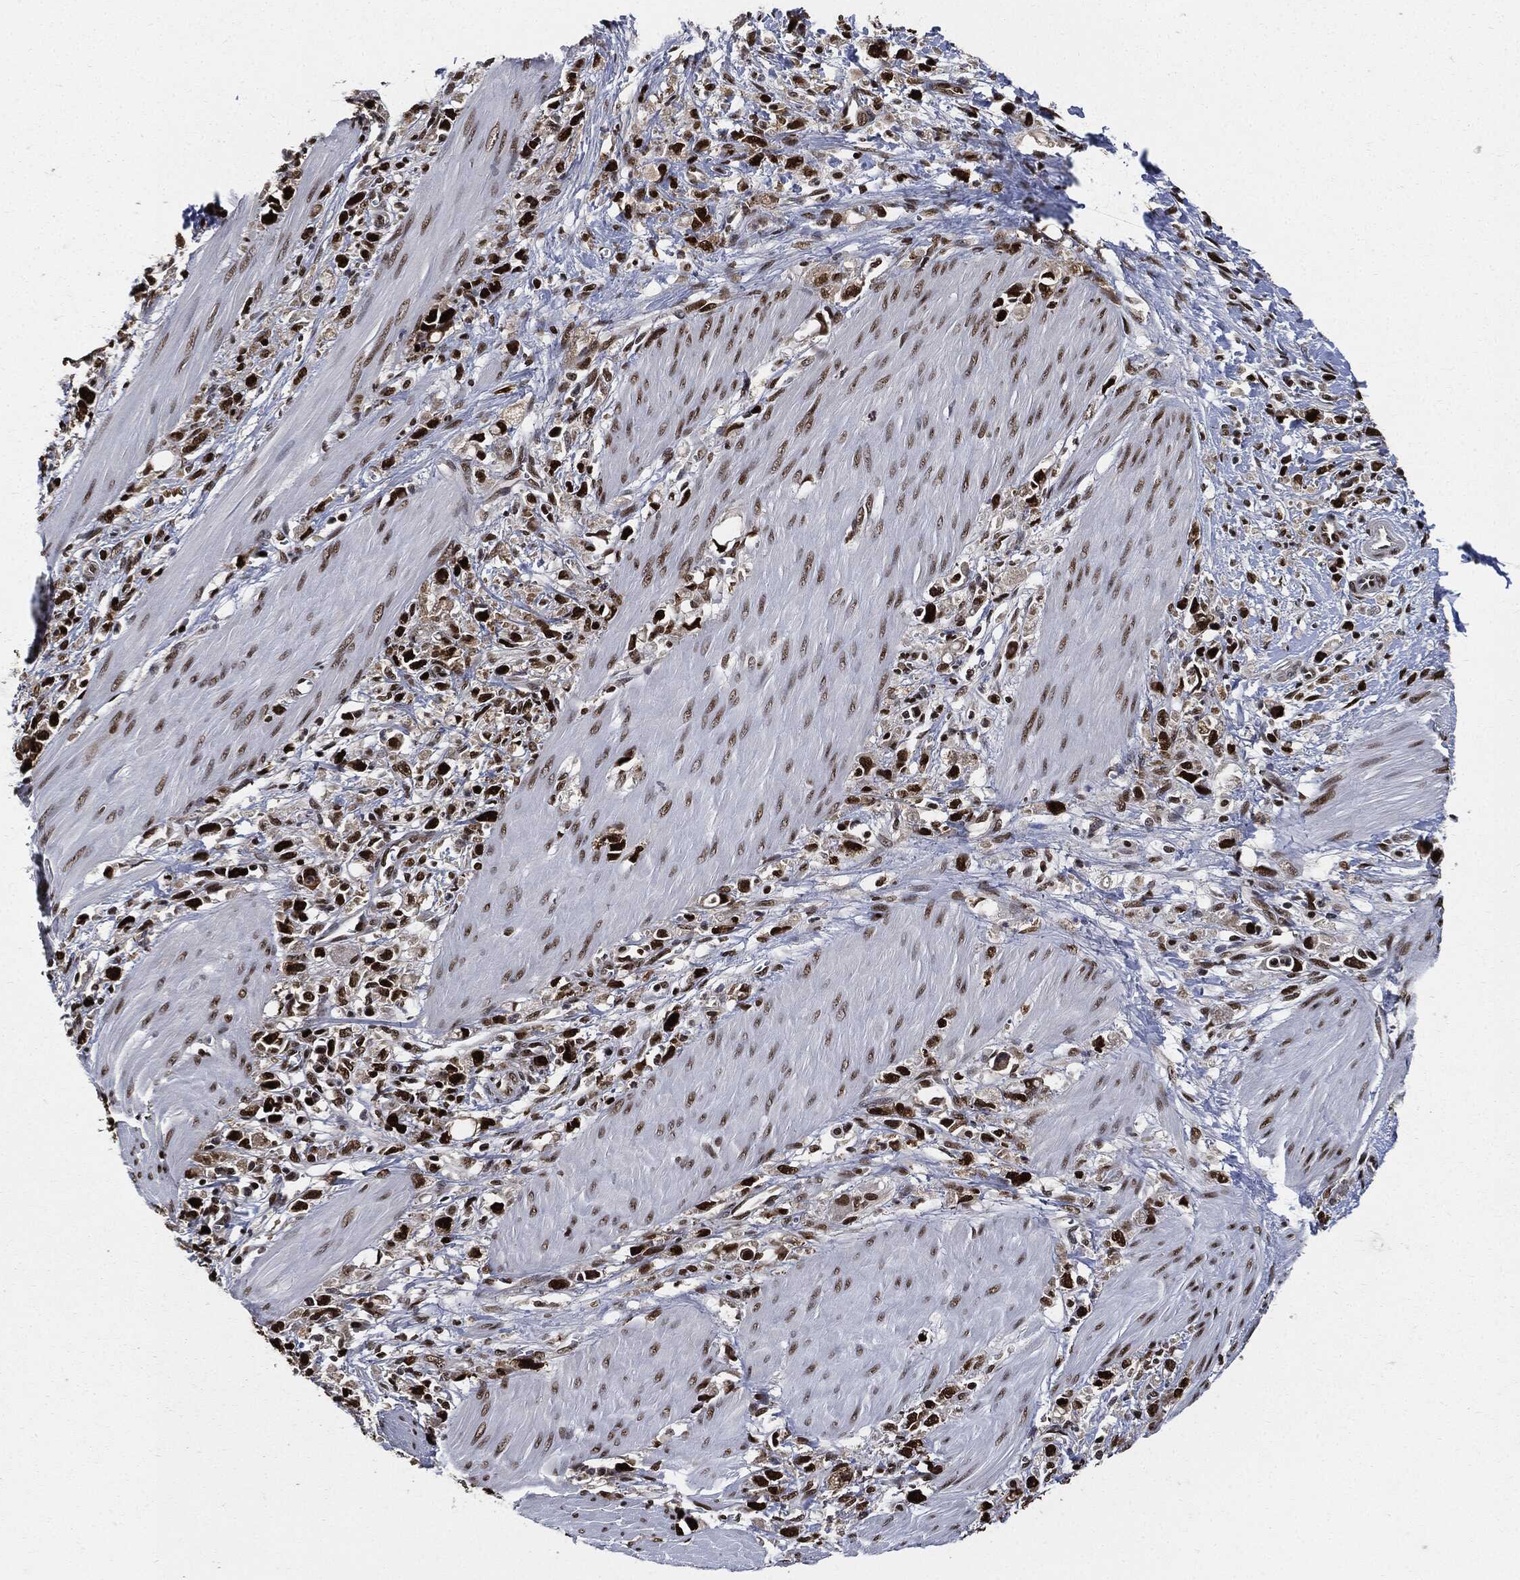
{"staining": {"intensity": "strong", "quantity": ">75%", "location": "nuclear"}, "tissue": "stomach cancer", "cell_type": "Tumor cells", "image_type": "cancer", "snomed": [{"axis": "morphology", "description": "Adenocarcinoma, NOS"}, {"axis": "topography", "description": "Stomach"}], "caption": "Stomach cancer (adenocarcinoma) stained with a brown dye exhibits strong nuclear positive positivity in about >75% of tumor cells.", "gene": "PCNA", "patient": {"sex": "female", "age": 59}}